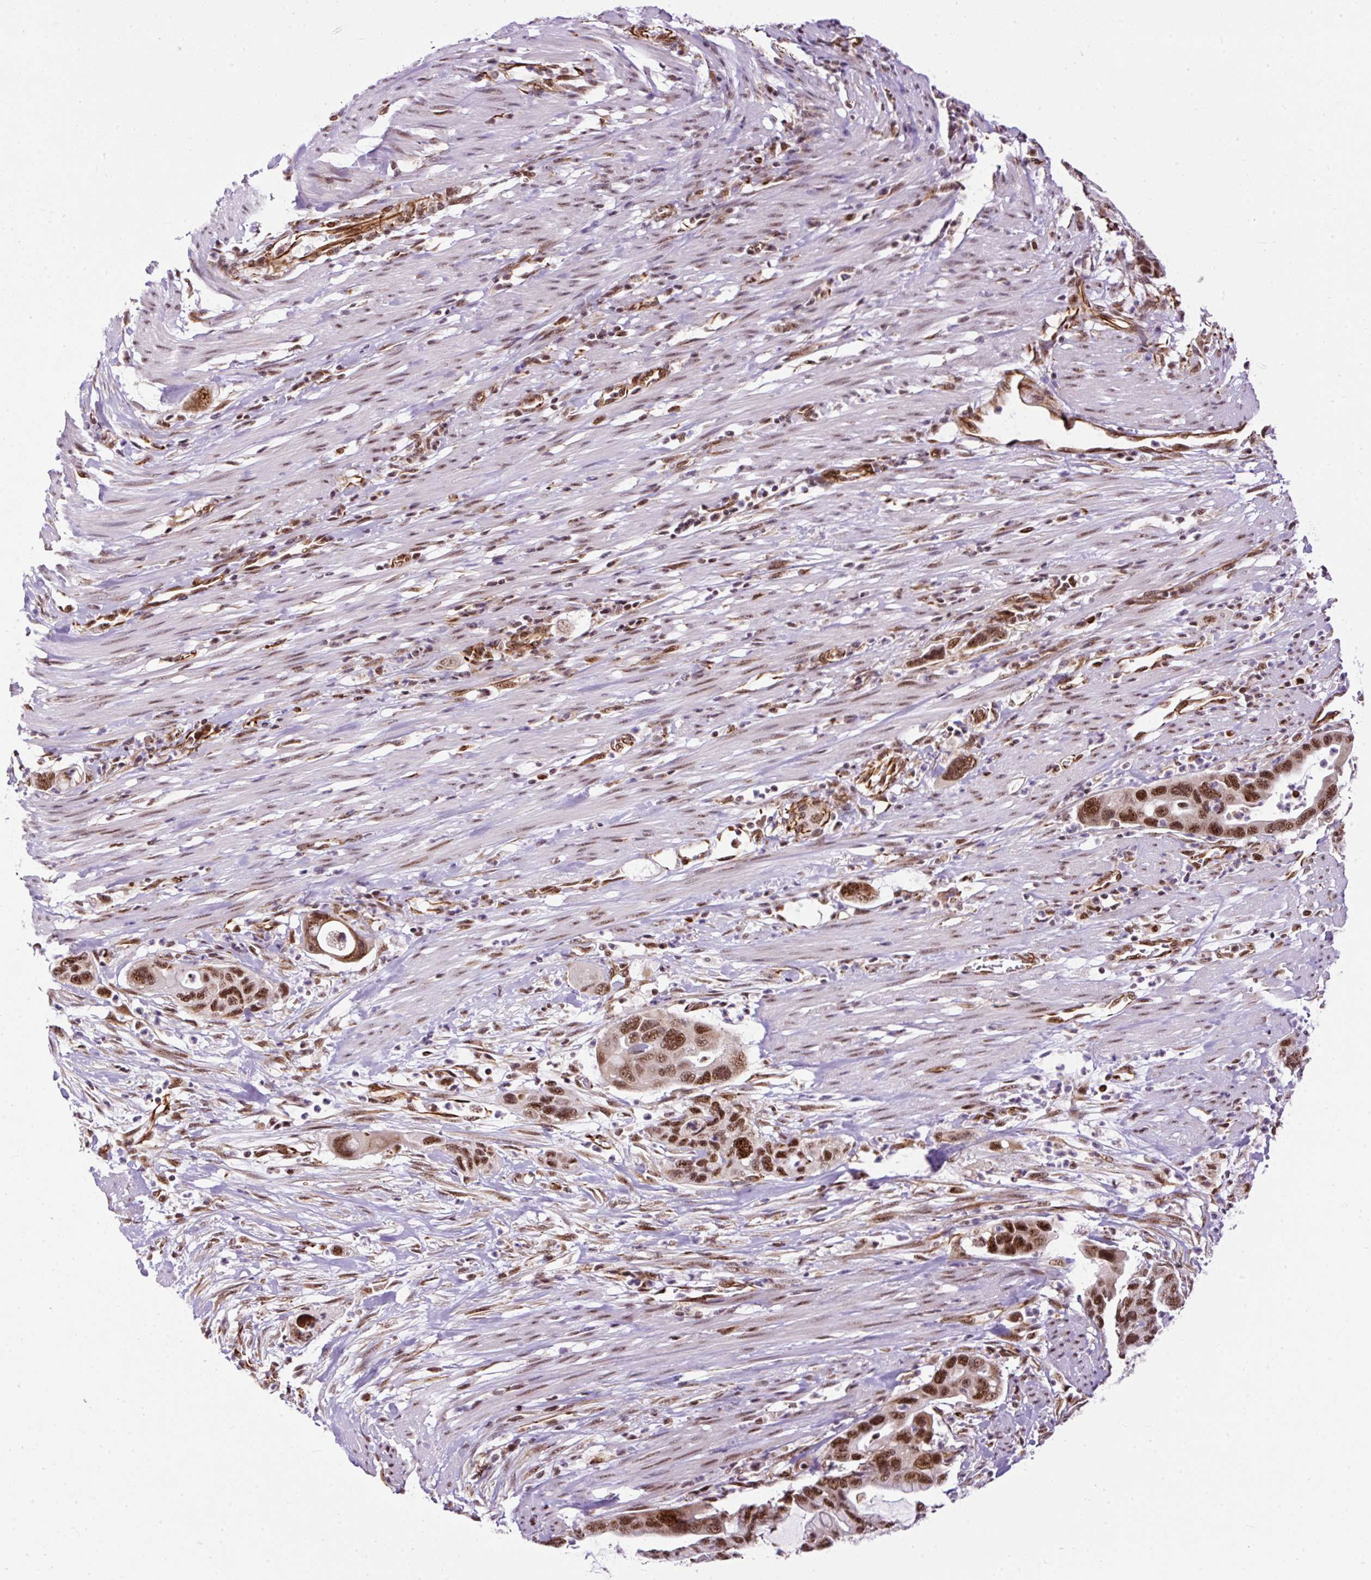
{"staining": {"intensity": "moderate", "quantity": ">75%", "location": "nuclear"}, "tissue": "pancreatic cancer", "cell_type": "Tumor cells", "image_type": "cancer", "snomed": [{"axis": "morphology", "description": "Adenocarcinoma, NOS"}, {"axis": "topography", "description": "Pancreas"}], "caption": "Immunohistochemical staining of human pancreatic cancer (adenocarcinoma) reveals medium levels of moderate nuclear protein expression in about >75% of tumor cells.", "gene": "LUC7L2", "patient": {"sex": "female", "age": 71}}